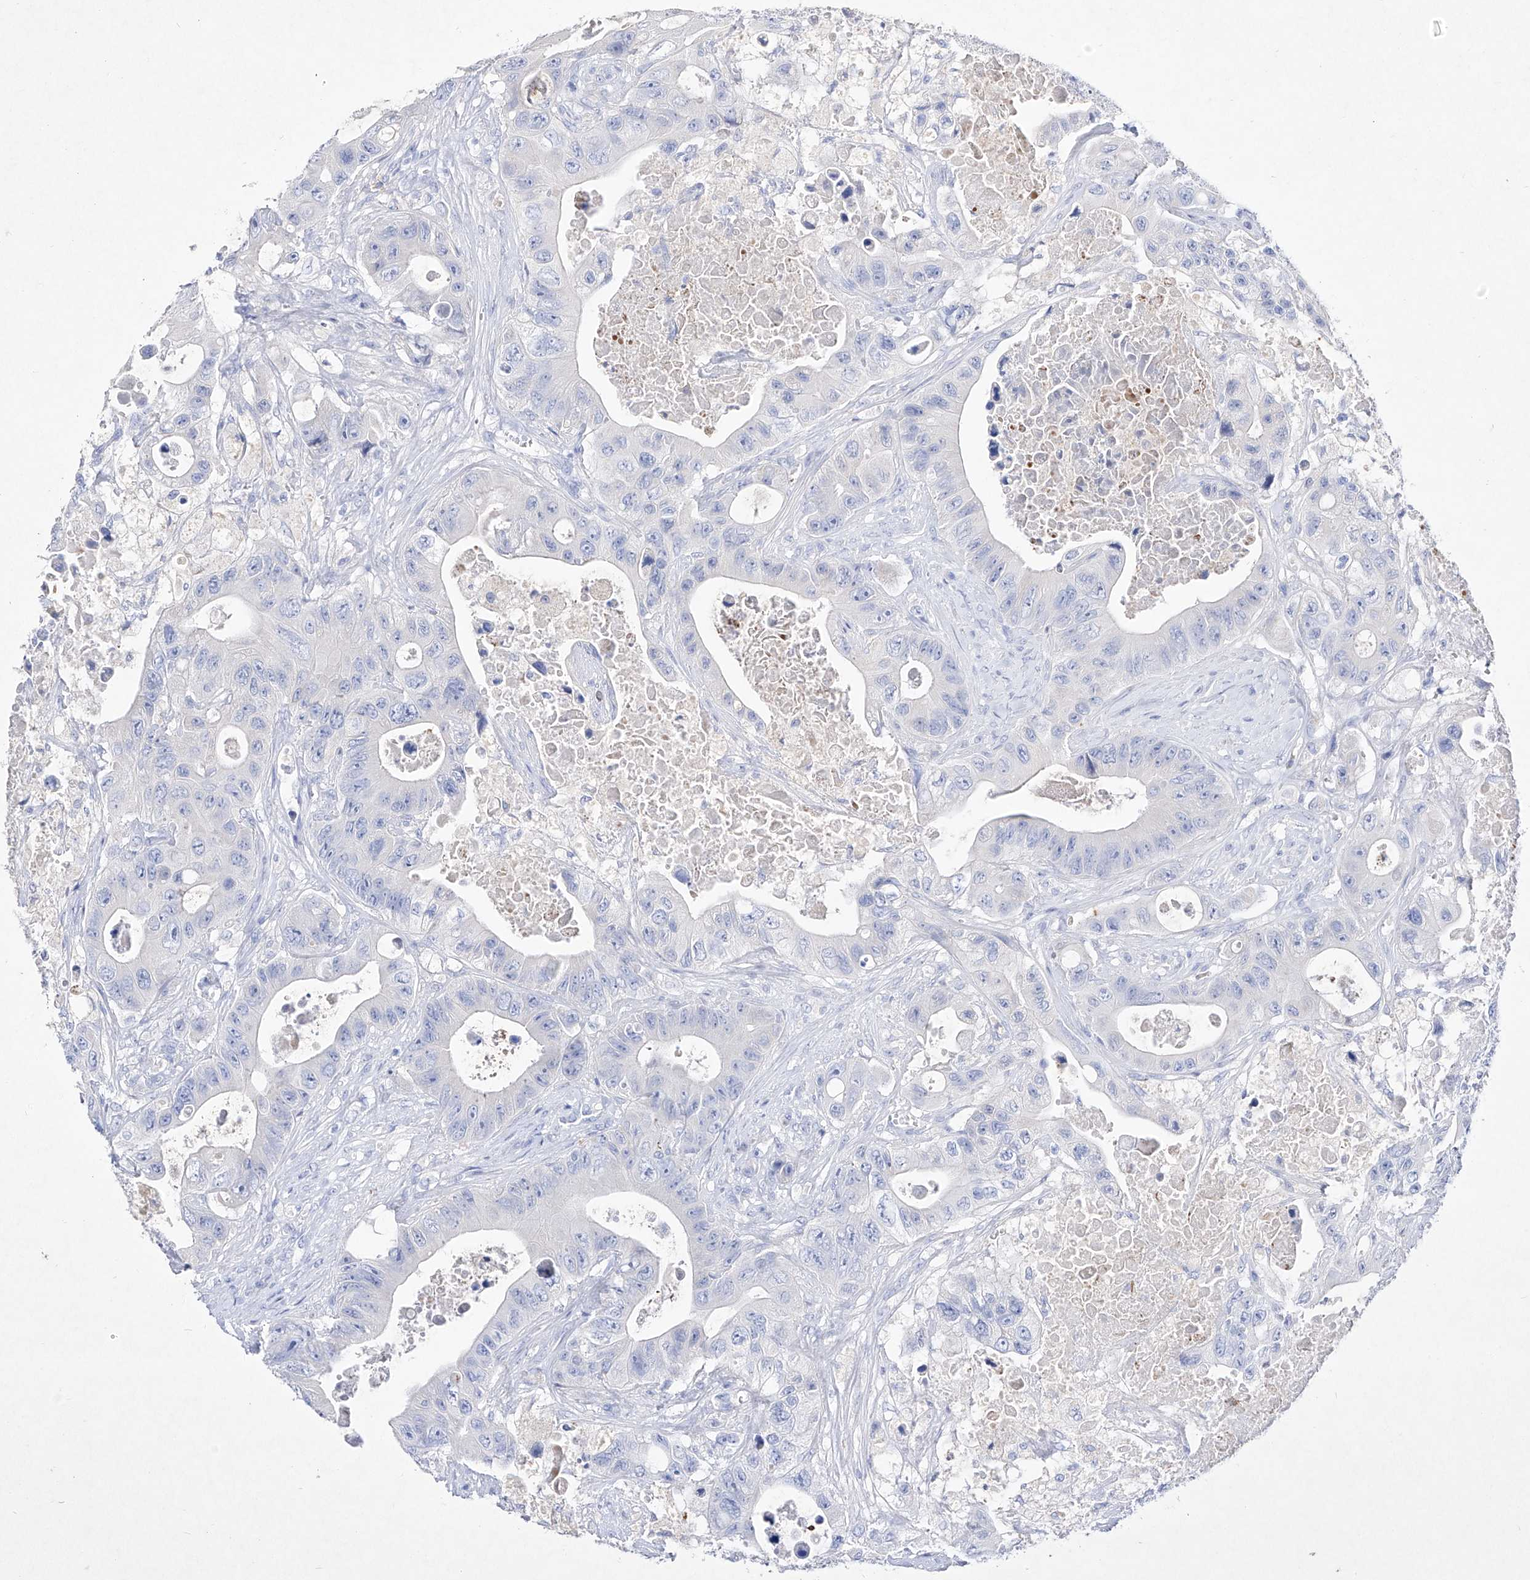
{"staining": {"intensity": "negative", "quantity": "none", "location": "none"}, "tissue": "colorectal cancer", "cell_type": "Tumor cells", "image_type": "cancer", "snomed": [{"axis": "morphology", "description": "Adenocarcinoma, NOS"}, {"axis": "topography", "description": "Colon"}], "caption": "DAB immunohistochemical staining of human colorectal cancer (adenocarcinoma) displays no significant positivity in tumor cells.", "gene": "TM7SF2", "patient": {"sex": "female", "age": 46}}